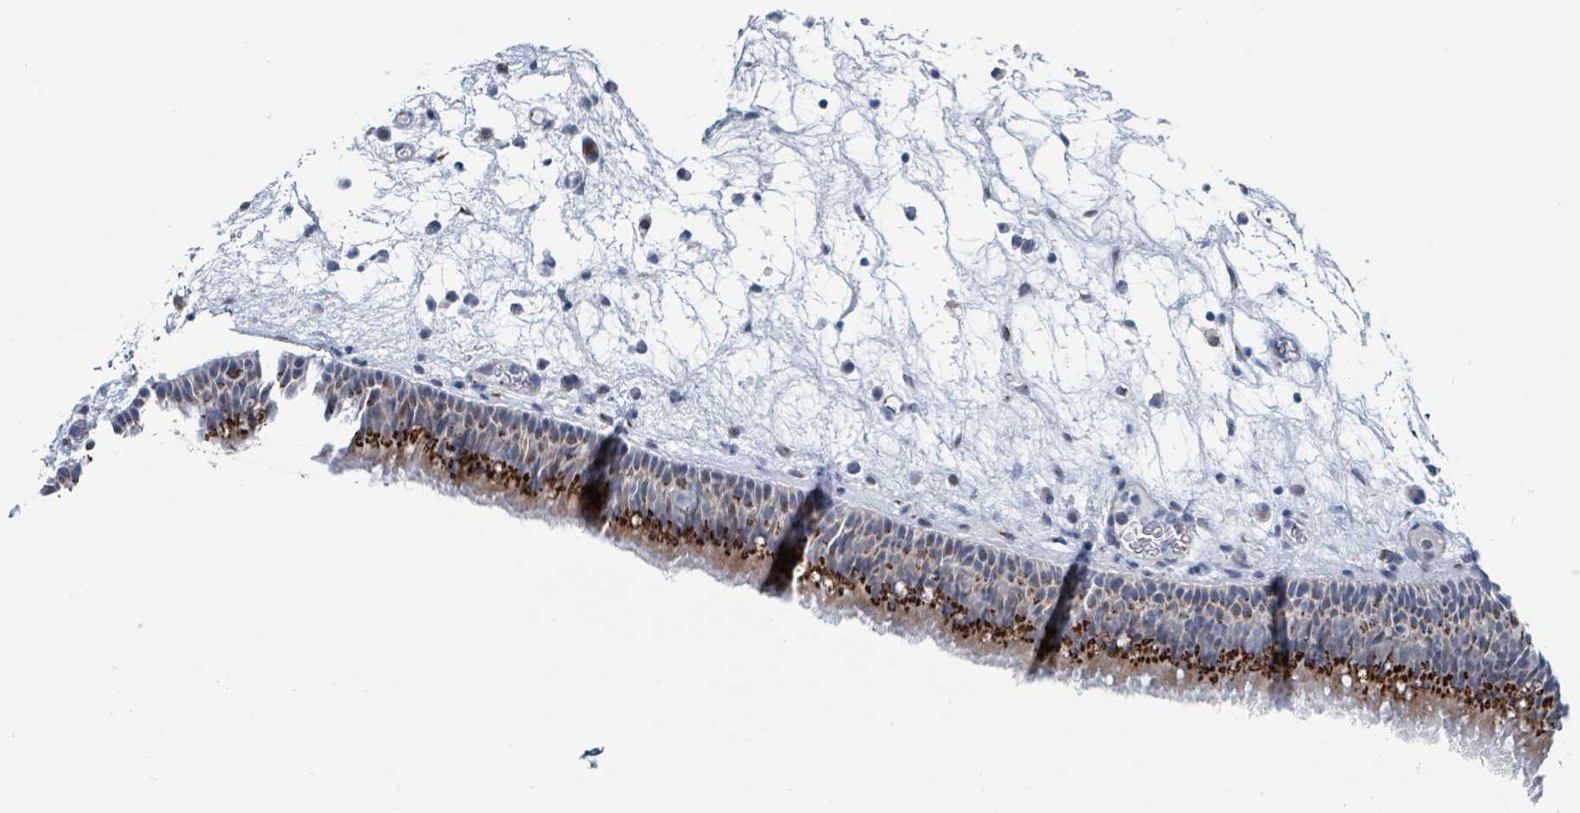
{"staining": {"intensity": "strong", "quantity": "25%-75%", "location": "cytoplasmic/membranous"}, "tissue": "nasopharynx", "cell_type": "Respiratory epithelial cells", "image_type": "normal", "snomed": [{"axis": "morphology", "description": "Normal tissue, NOS"}, {"axis": "morphology", "description": "Inflammation, NOS"}, {"axis": "morphology", "description": "Malignant melanoma, Metastatic site"}, {"axis": "topography", "description": "Nasopharynx"}], "caption": "Immunohistochemistry (IHC) image of benign nasopharynx: nasopharynx stained using immunohistochemistry (IHC) exhibits high levels of strong protein expression localized specifically in the cytoplasmic/membranous of respiratory epithelial cells, appearing as a cytoplasmic/membranous brown color.", "gene": "DCAF5", "patient": {"sex": "male", "age": 70}}